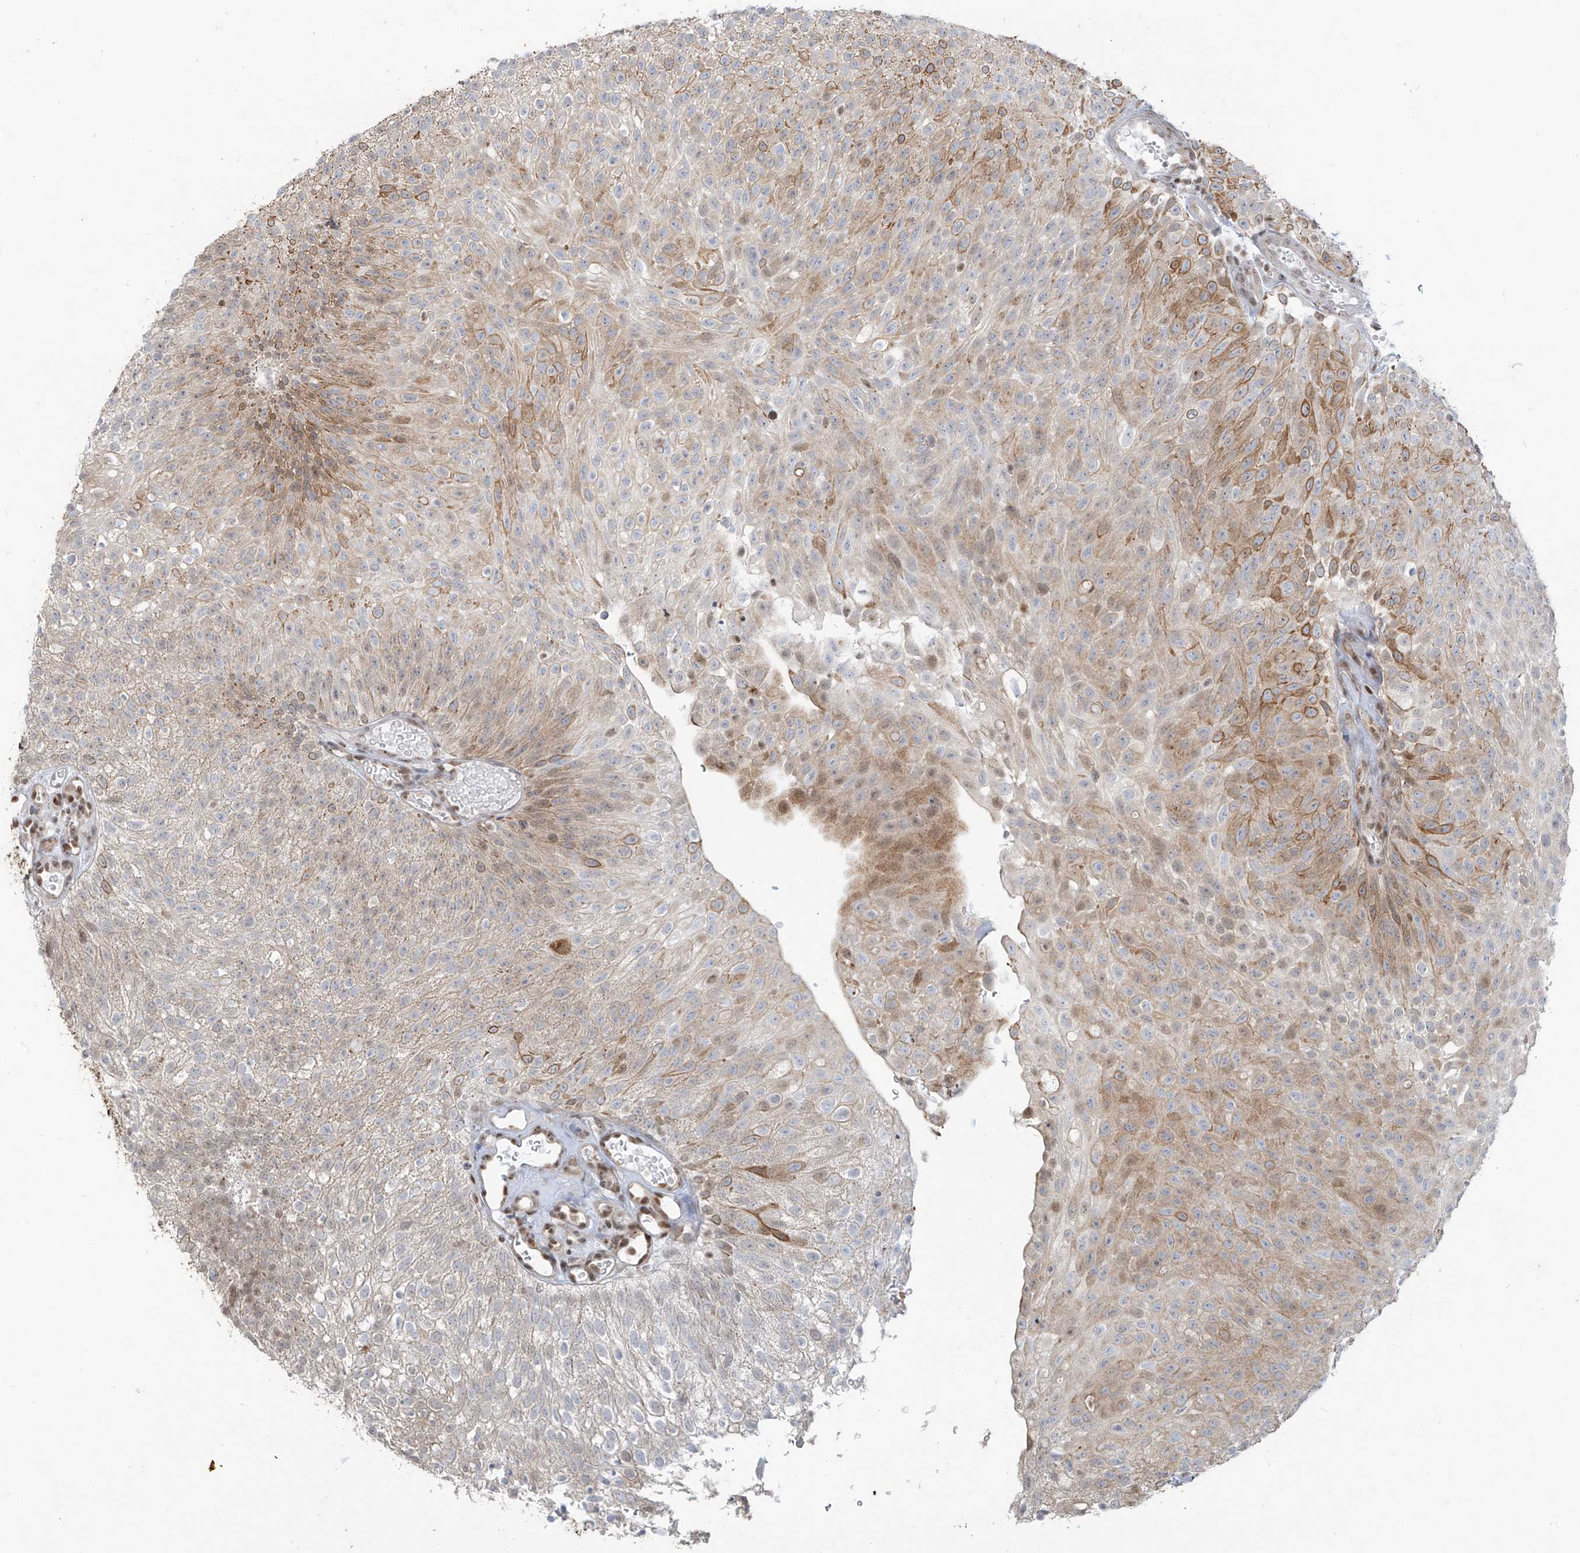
{"staining": {"intensity": "moderate", "quantity": "<25%", "location": "cytoplasmic/membranous"}, "tissue": "urothelial cancer", "cell_type": "Tumor cells", "image_type": "cancer", "snomed": [{"axis": "morphology", "description": "Urothelial carcinoma, Low grade"}, {"axis": "topography", "description": "Urinary bladder"}], "caption": "Tumor cells reveal low levels of moderate cytoplasmic/membranous positivity in approximately <25% of cells in human low-grade urothelial carcinoma. (DAB = brown stain, brightfield microscopy at high magnification).", "gene": "VMP1", "patient": {"sex": "male", "age": 78}}